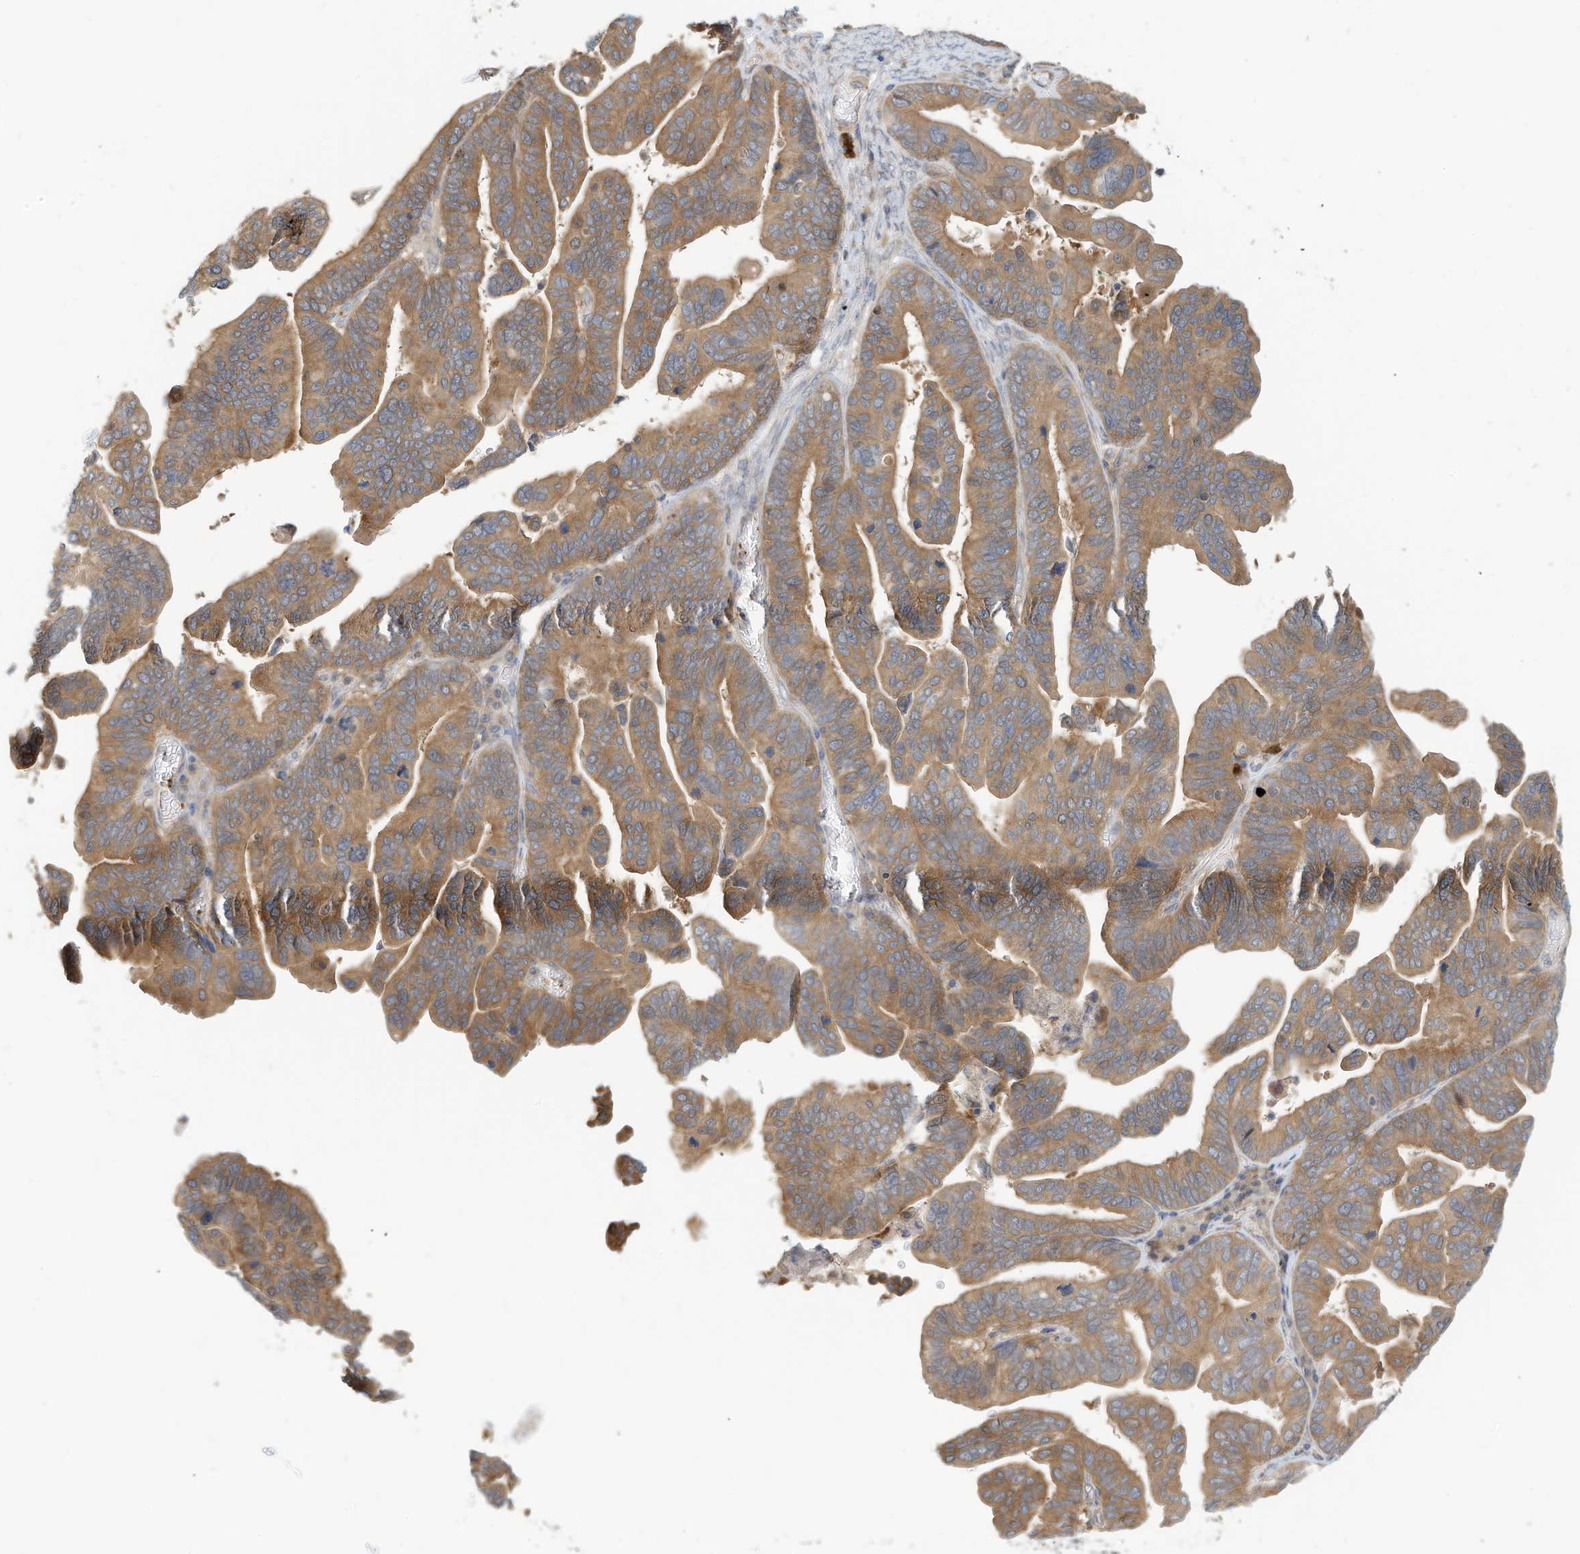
{"staining": {"intensity": "moderate", "quantity": ">75%", "location": "cytoplasmic/membranous"}, "tissue": "ovarian cancer", "cell_type": "Tumor cells", "image_type": "cancer", "snomed": [{"axis": "morphology", "description": "Cystadenocarcinoma, serous, NOS"}, {"axis": "topography", "description": "Ovary"}], "caption": "A medium amount of moderate cytoplasmic/membranous positivity is identified in approximately >75% of tumor cells in serous cystadenocarcinoma (ovarian) tissue. Ihc stains the protein in brown and the nuclei are stained blue.", "gene": "OFD1", "patient": {"sex": "female", "age": 56}}